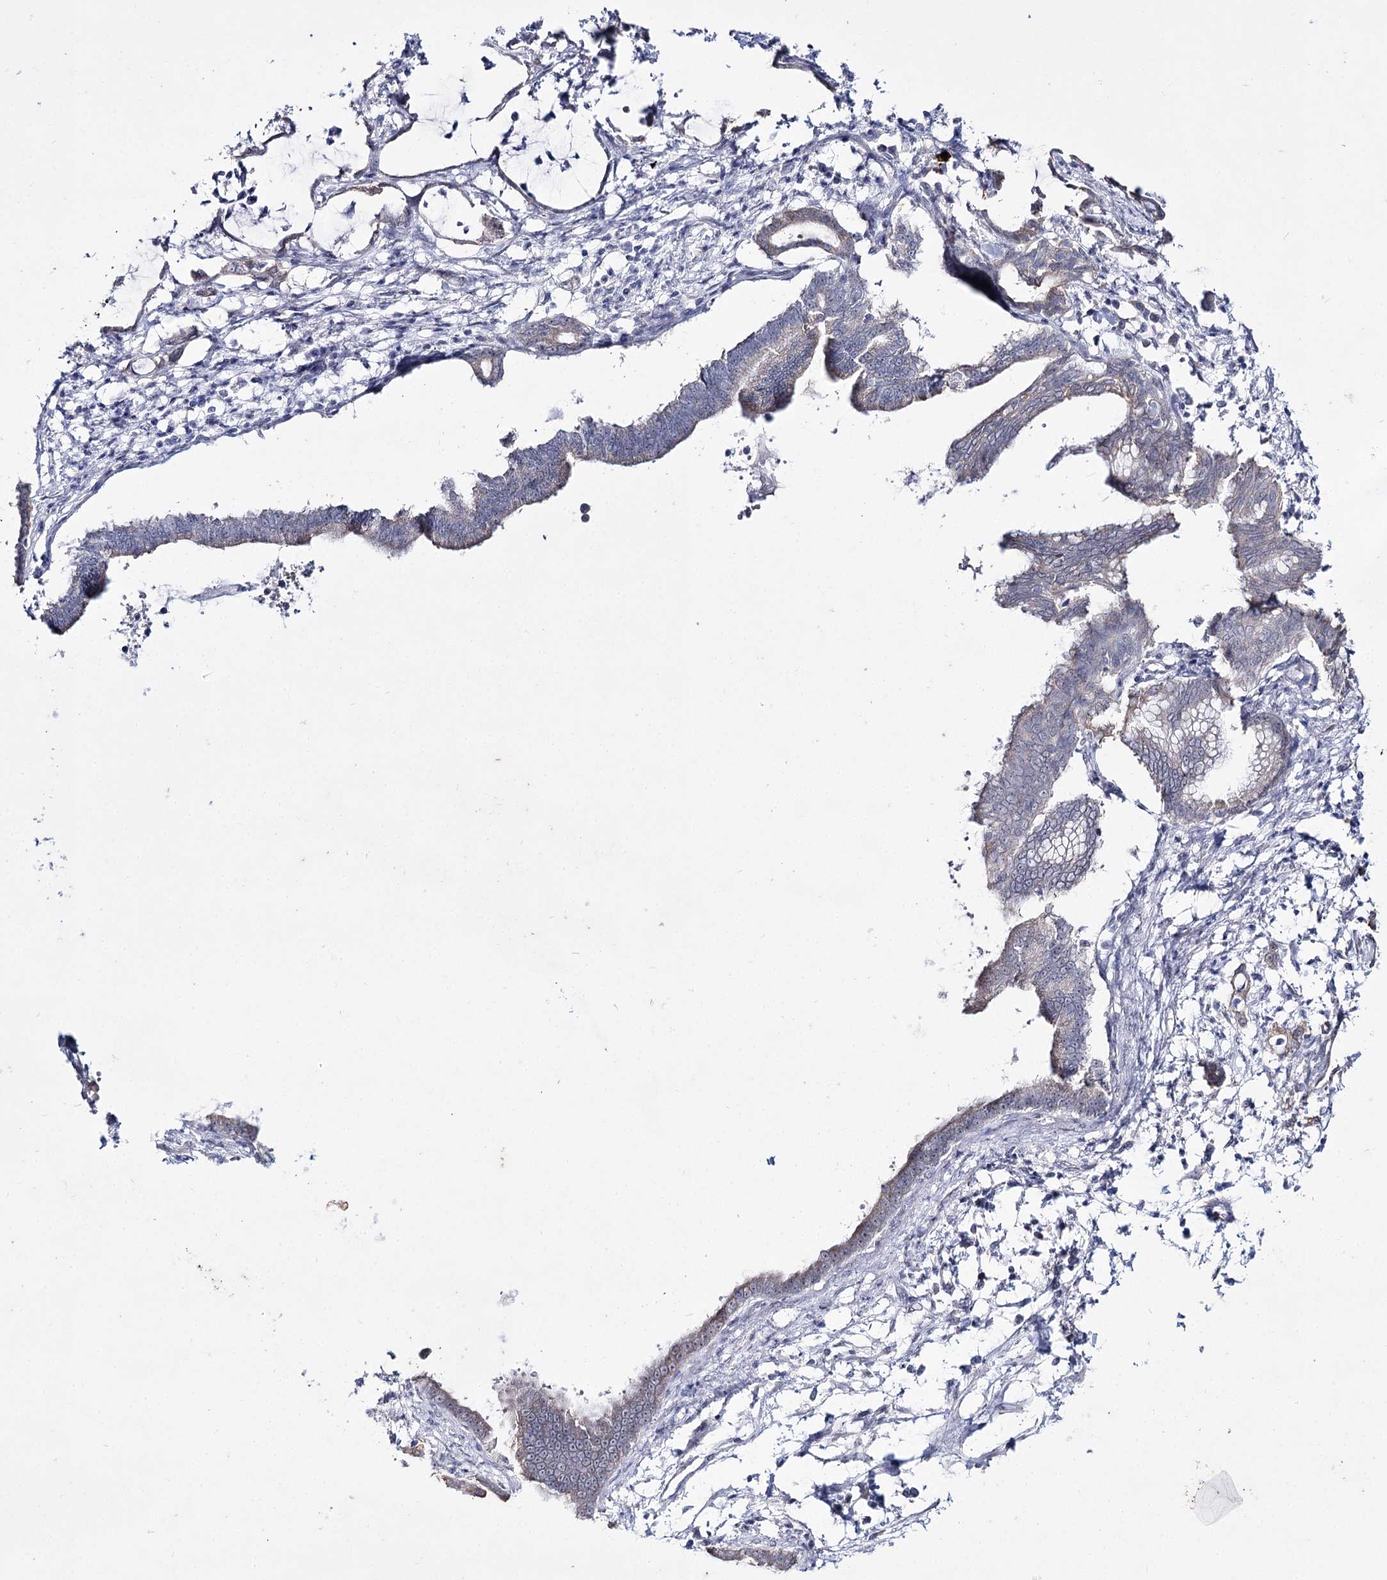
{"staining": {"intensity": "negative", "quantity": "none", "location": "none"}, "tissue": "pancreatic cancer", "cell_type": "Tumor cells", "image_type": "cancer", "snomed": [{"axis": "morphology", "description": "Adenocarcinoma, NOS"}, {"axis": "topography", "description": "Pancreas"}], "caption": "Immunohistochemistry image of neoplastic tissue: human pancreatic adenocarcinoma stained with DAB exhibits no significant protein staining in tumor cells.", "gene": "DDX50", "patient": {"sex": "female", "age": 55}}